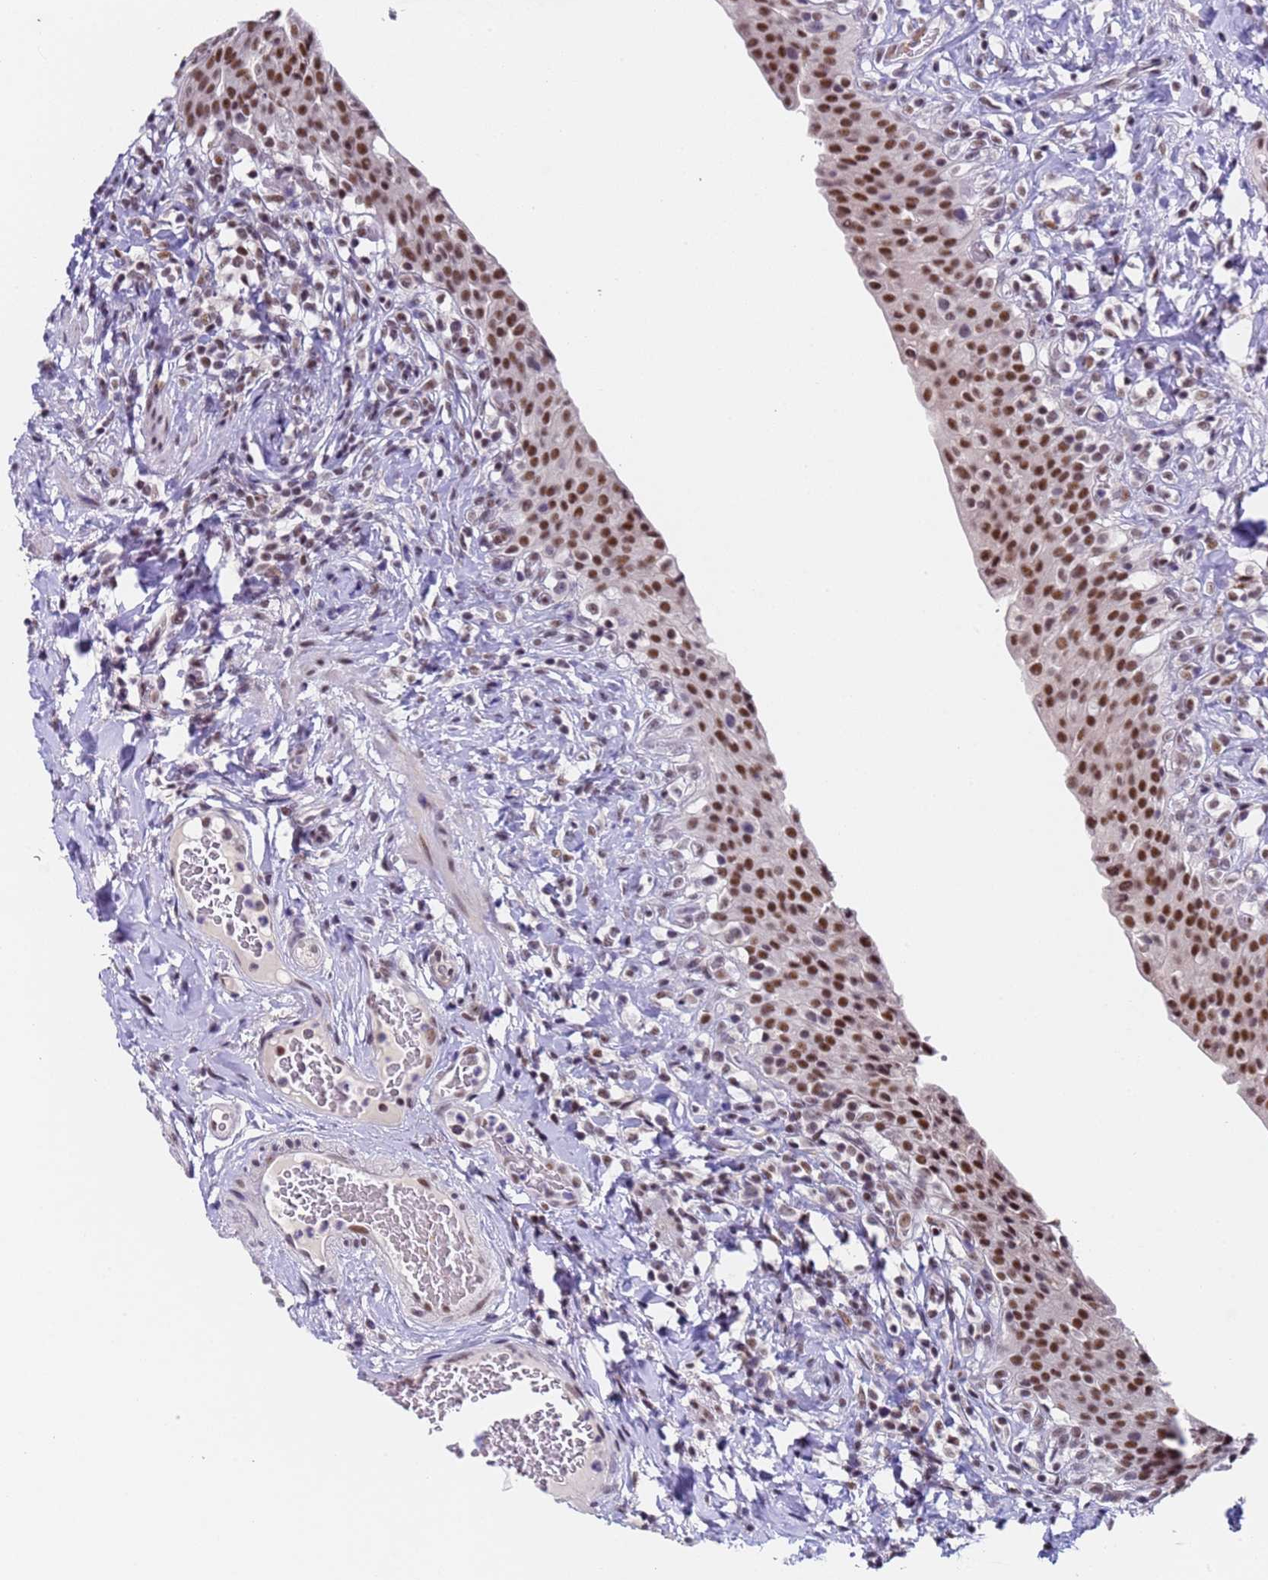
{"staining": {"intensity": "moderate", "quantity": ">75%", "location": "nuclear"}, "tissue": "urinary bladder", "cell_type": "Urothelial cells", "image_type": "normal", "snomed": [{"axis": "morphology", "description": "Normal tissue, NOS"}, {"axis": "morphology", "description": "Inflammation, NOS"}, {"axis": "topography", "description": "Urinary bladder"}], "caption": "DAB (3,3'-diaminobenzidine) immunohistochemical staining of unremarkable human urinary bladder displays moderate nuclear protein expression in about >75% of urothelial cells.", "gene": "FNBP4", "patient": {"sex": "male", "age": 64}}